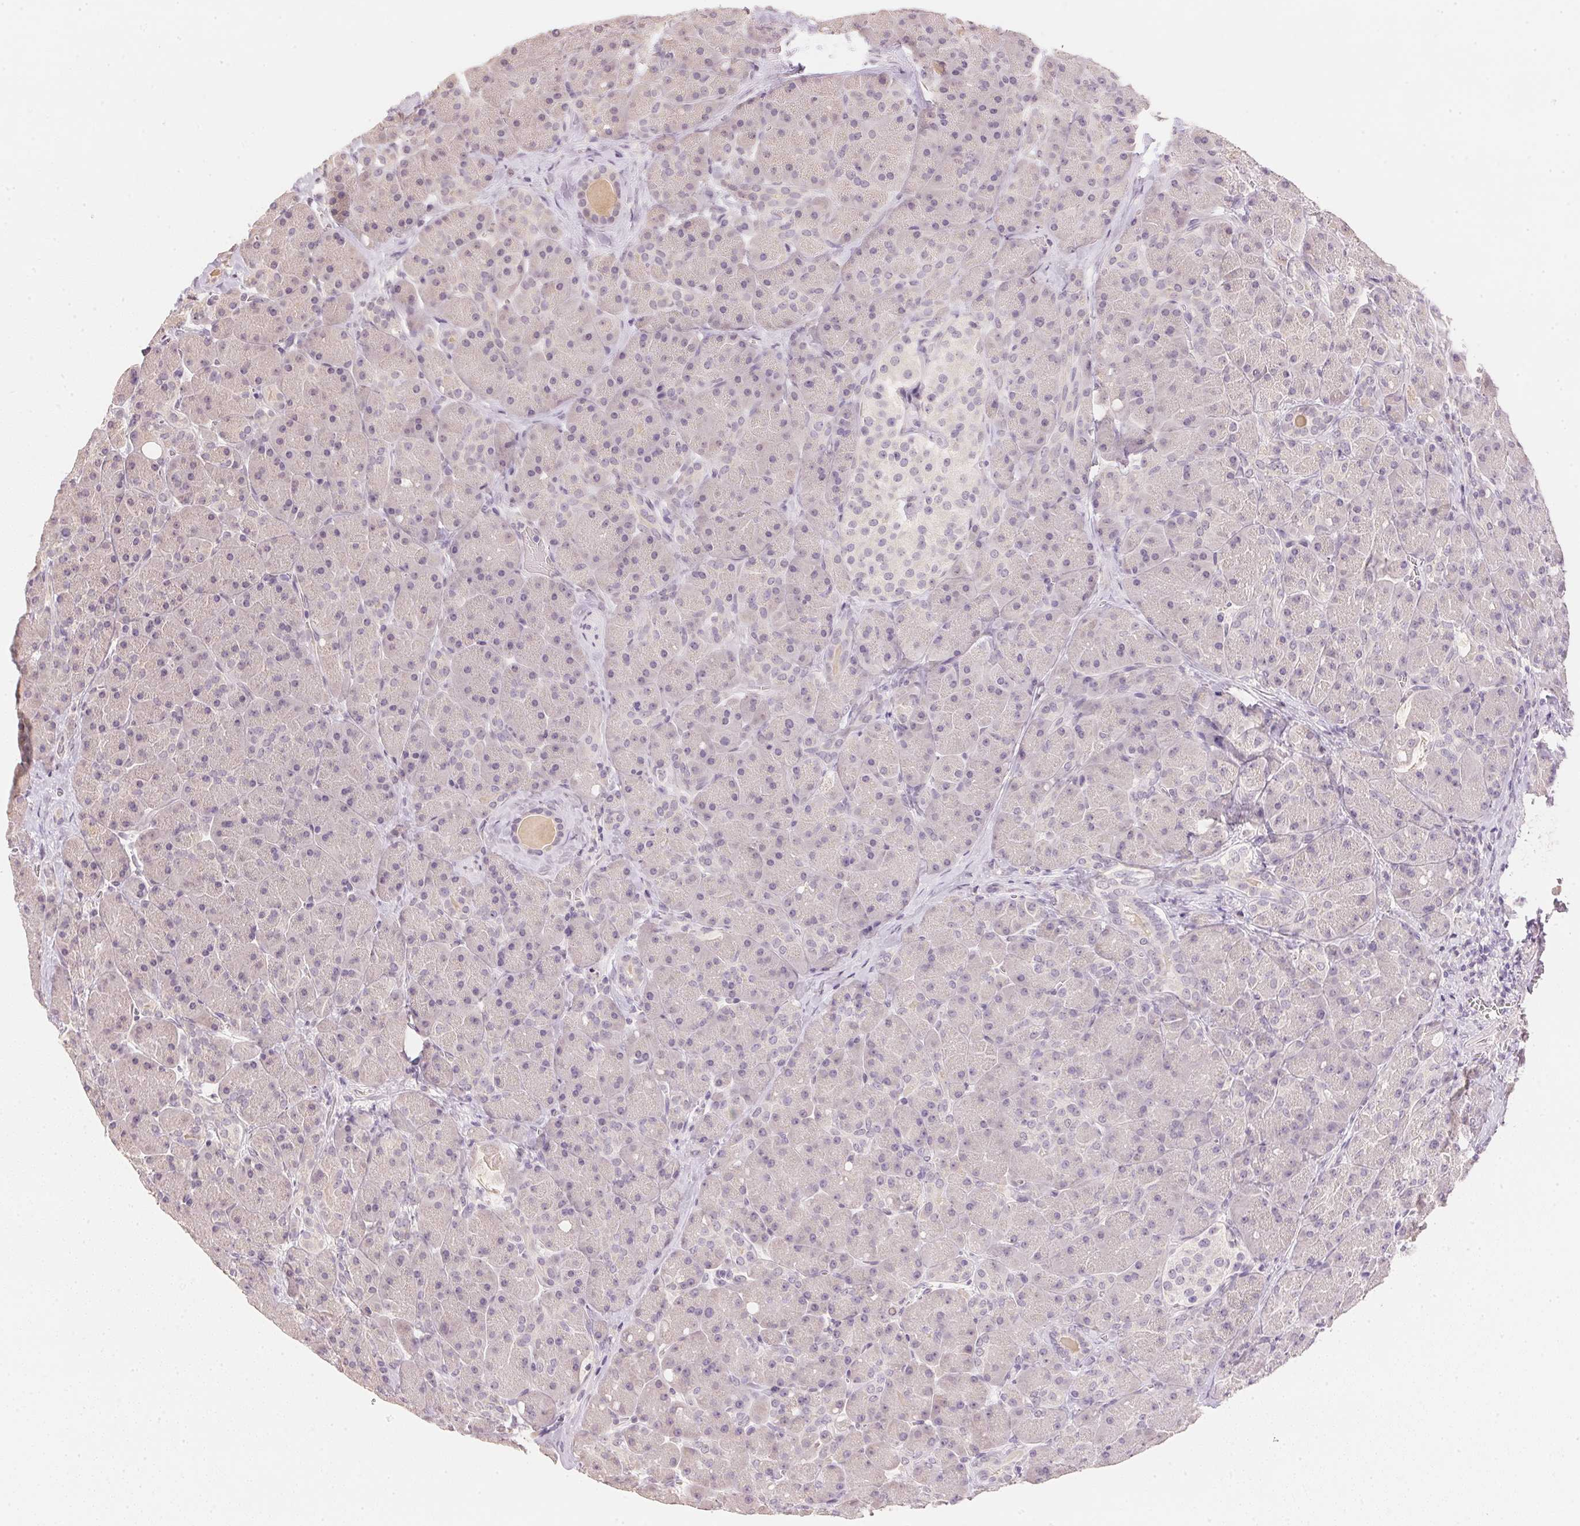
{"staining": {"intensity": "negative", "quantity": "none", "location": "none"}, "tissue": "pancreas", "cell_type": "Exocrine glandular cells", "image_type": "normal", "snomed": [{"axis": "morphology", "description": "Normal tissue, NOS"}, {"axis": "topography", "description": "Pancreas"}], "caption": "This is an immunohistochemistry histopathology image of unremarkable pancreas. There is no expression in exocrine glandular cells.", "gene": "DHCR24", "patient": {"sex": "male", "age": 55}}